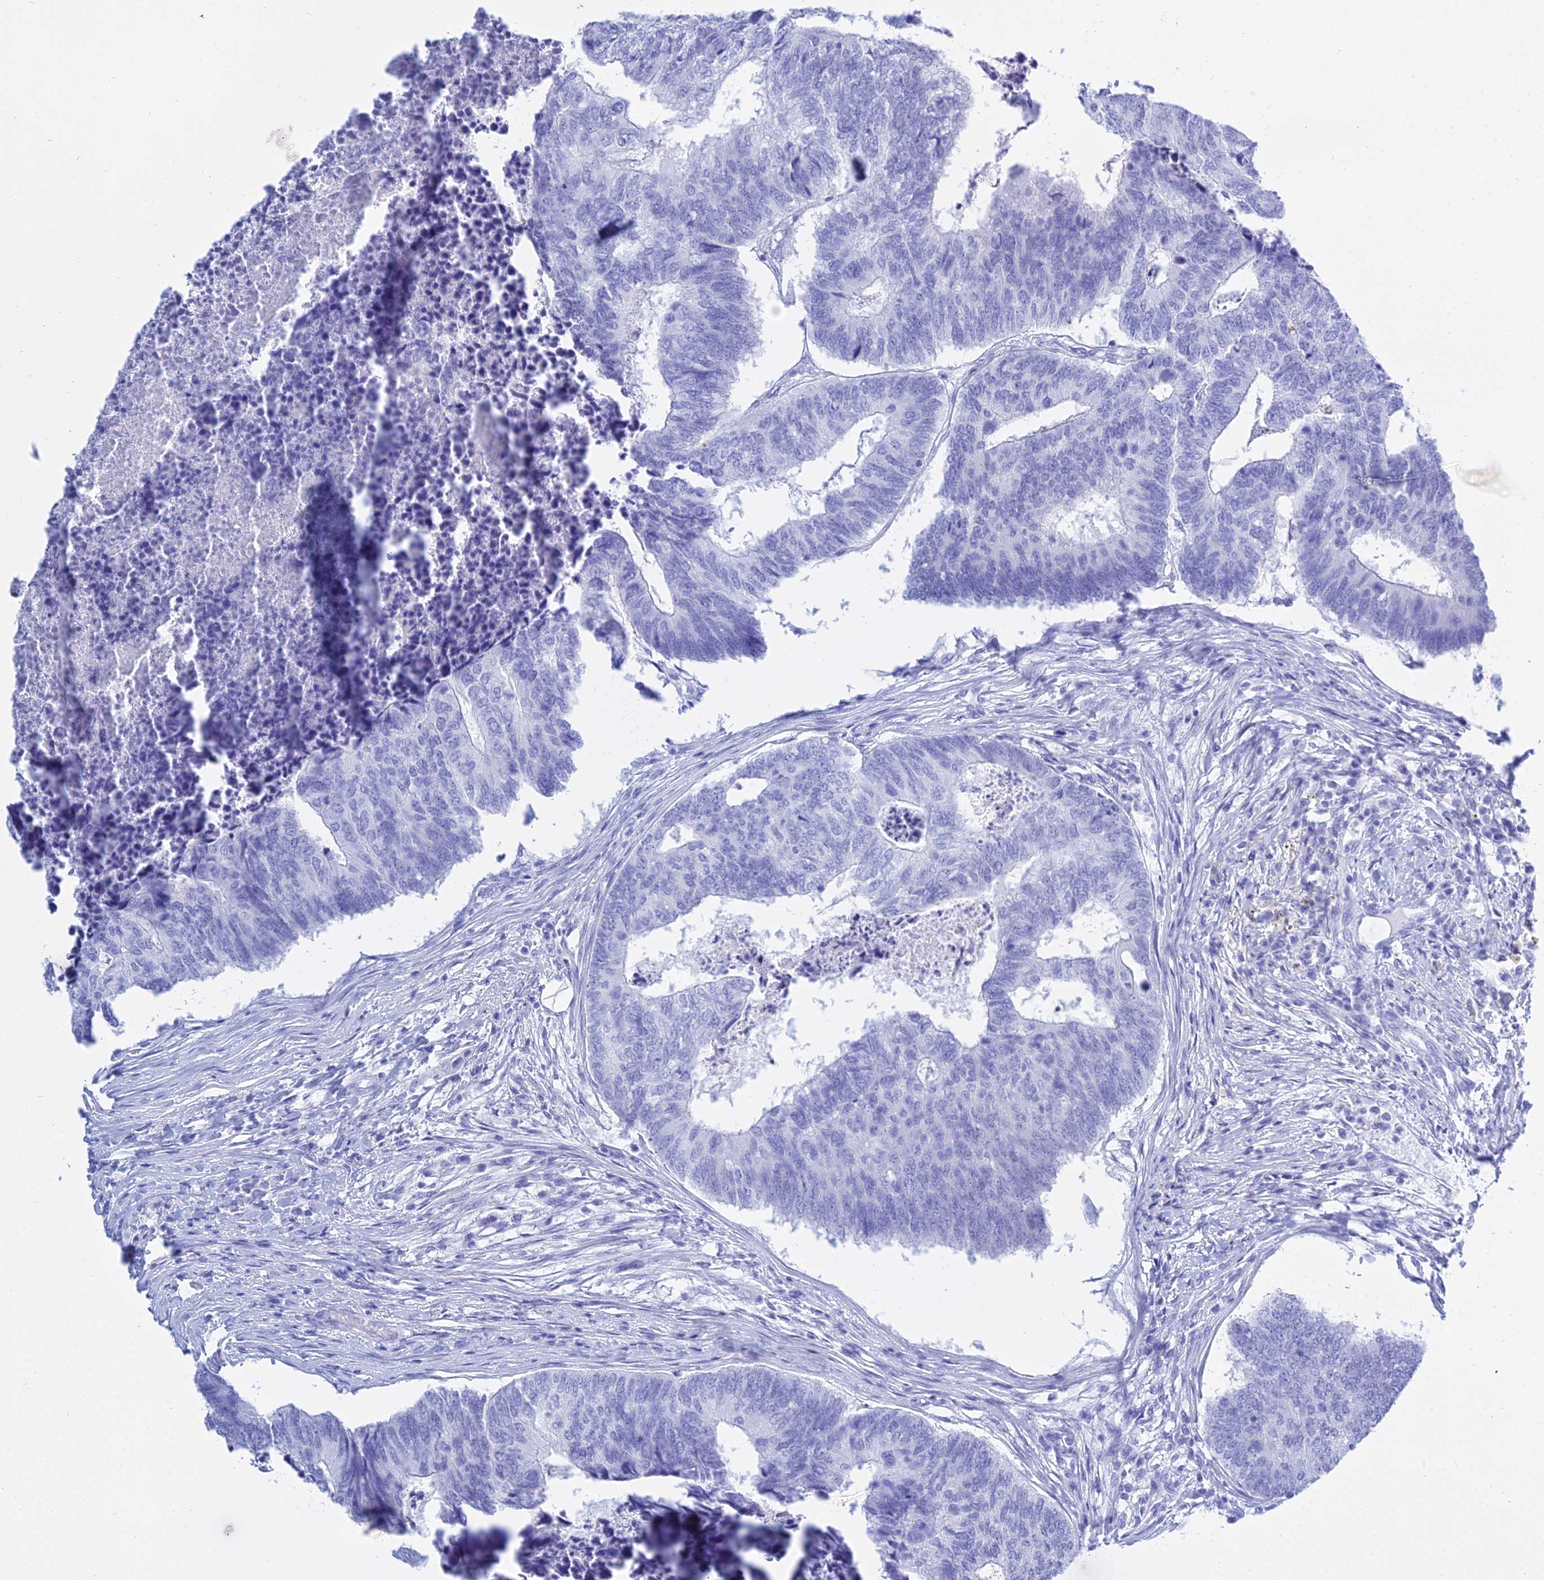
{"staining": {"intensity": "negative", "quantity": "none", "location": "none"}, "tissue": "colorectal cancer", "cell_type": "Tumor cells", "image_type": "cancer", "snomed": [{"axis": "morphology", "description": "Adenocarcinoma, NOS"}, {"axis": "topography", "description": "Colon"}], "caption": "High power microscopy histopathology image of an immunohistochemistry (IHC) image of colorectal cancer (adenocarcinoma), revealing no significant expression in tumor cells. Brightfield microscopy of immunohistochemistry stained with DAB (brown) and hematoxylin (blue), captured at high magnification.", "gene": "PATE4", "patient": {"sex": "female", "age": 67}}